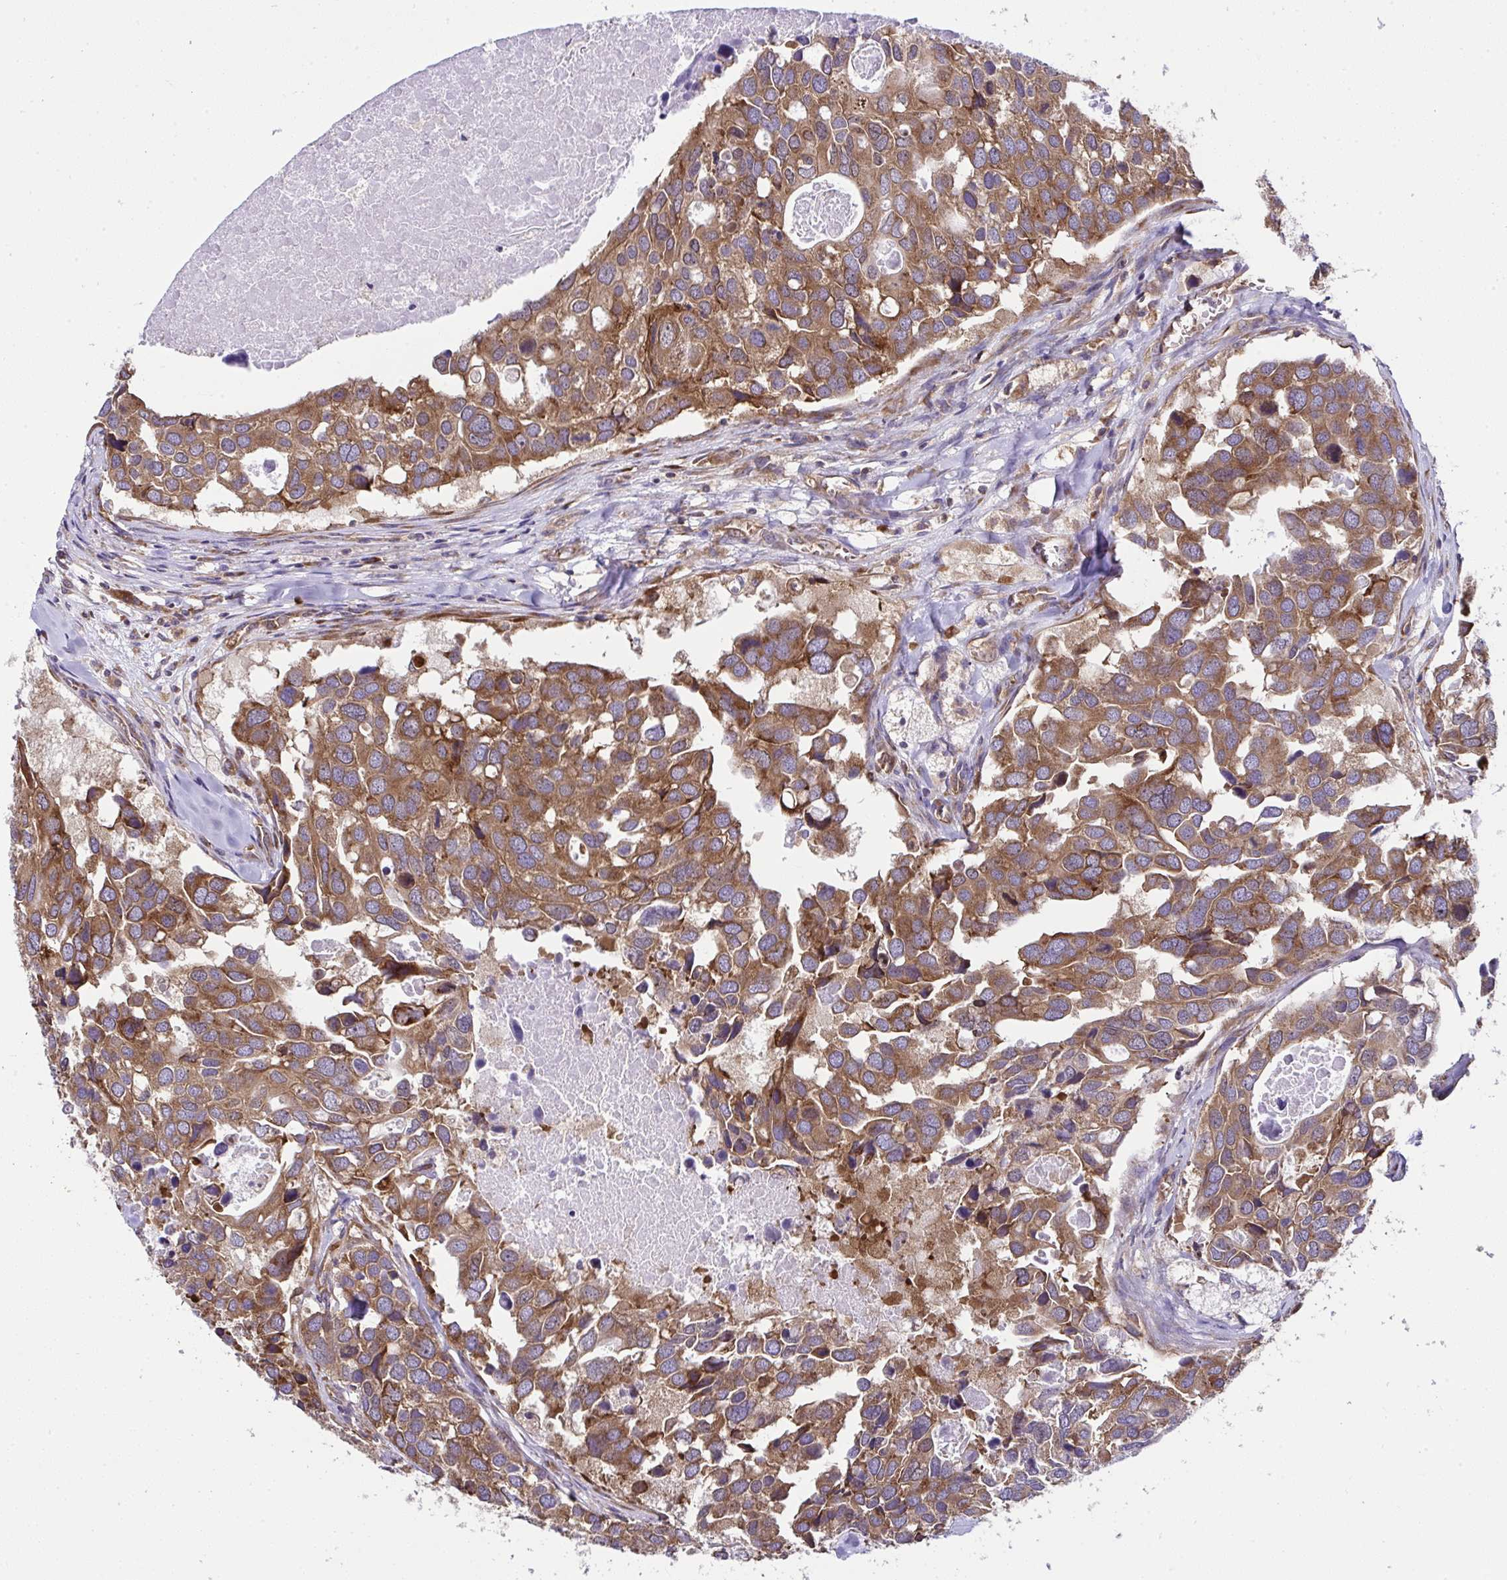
{"staining": {"intensity": "moderate", "quantity": ">75%", "location": "cytoplasmic/membranous"}, "tissue": "breast cancer", "cell_type": "Tumor cells", "image_type": "cancer", "snomed": [{"axis": "morphology", "description": "Duct carcinoma"}, {"axis": "topography", "description": "Breast"}], "caption": "The micrograph exhibits immunohistochemical staining of breast cancer. There is moderate cytoplasmic/membranous positivity is appreciated in about >75% of tumor cells. (DAB IHC, brown staining for protein, blue staining for nuclei).", "gene": "RPS7", "patient": {"sex": "female", "age": 83}}